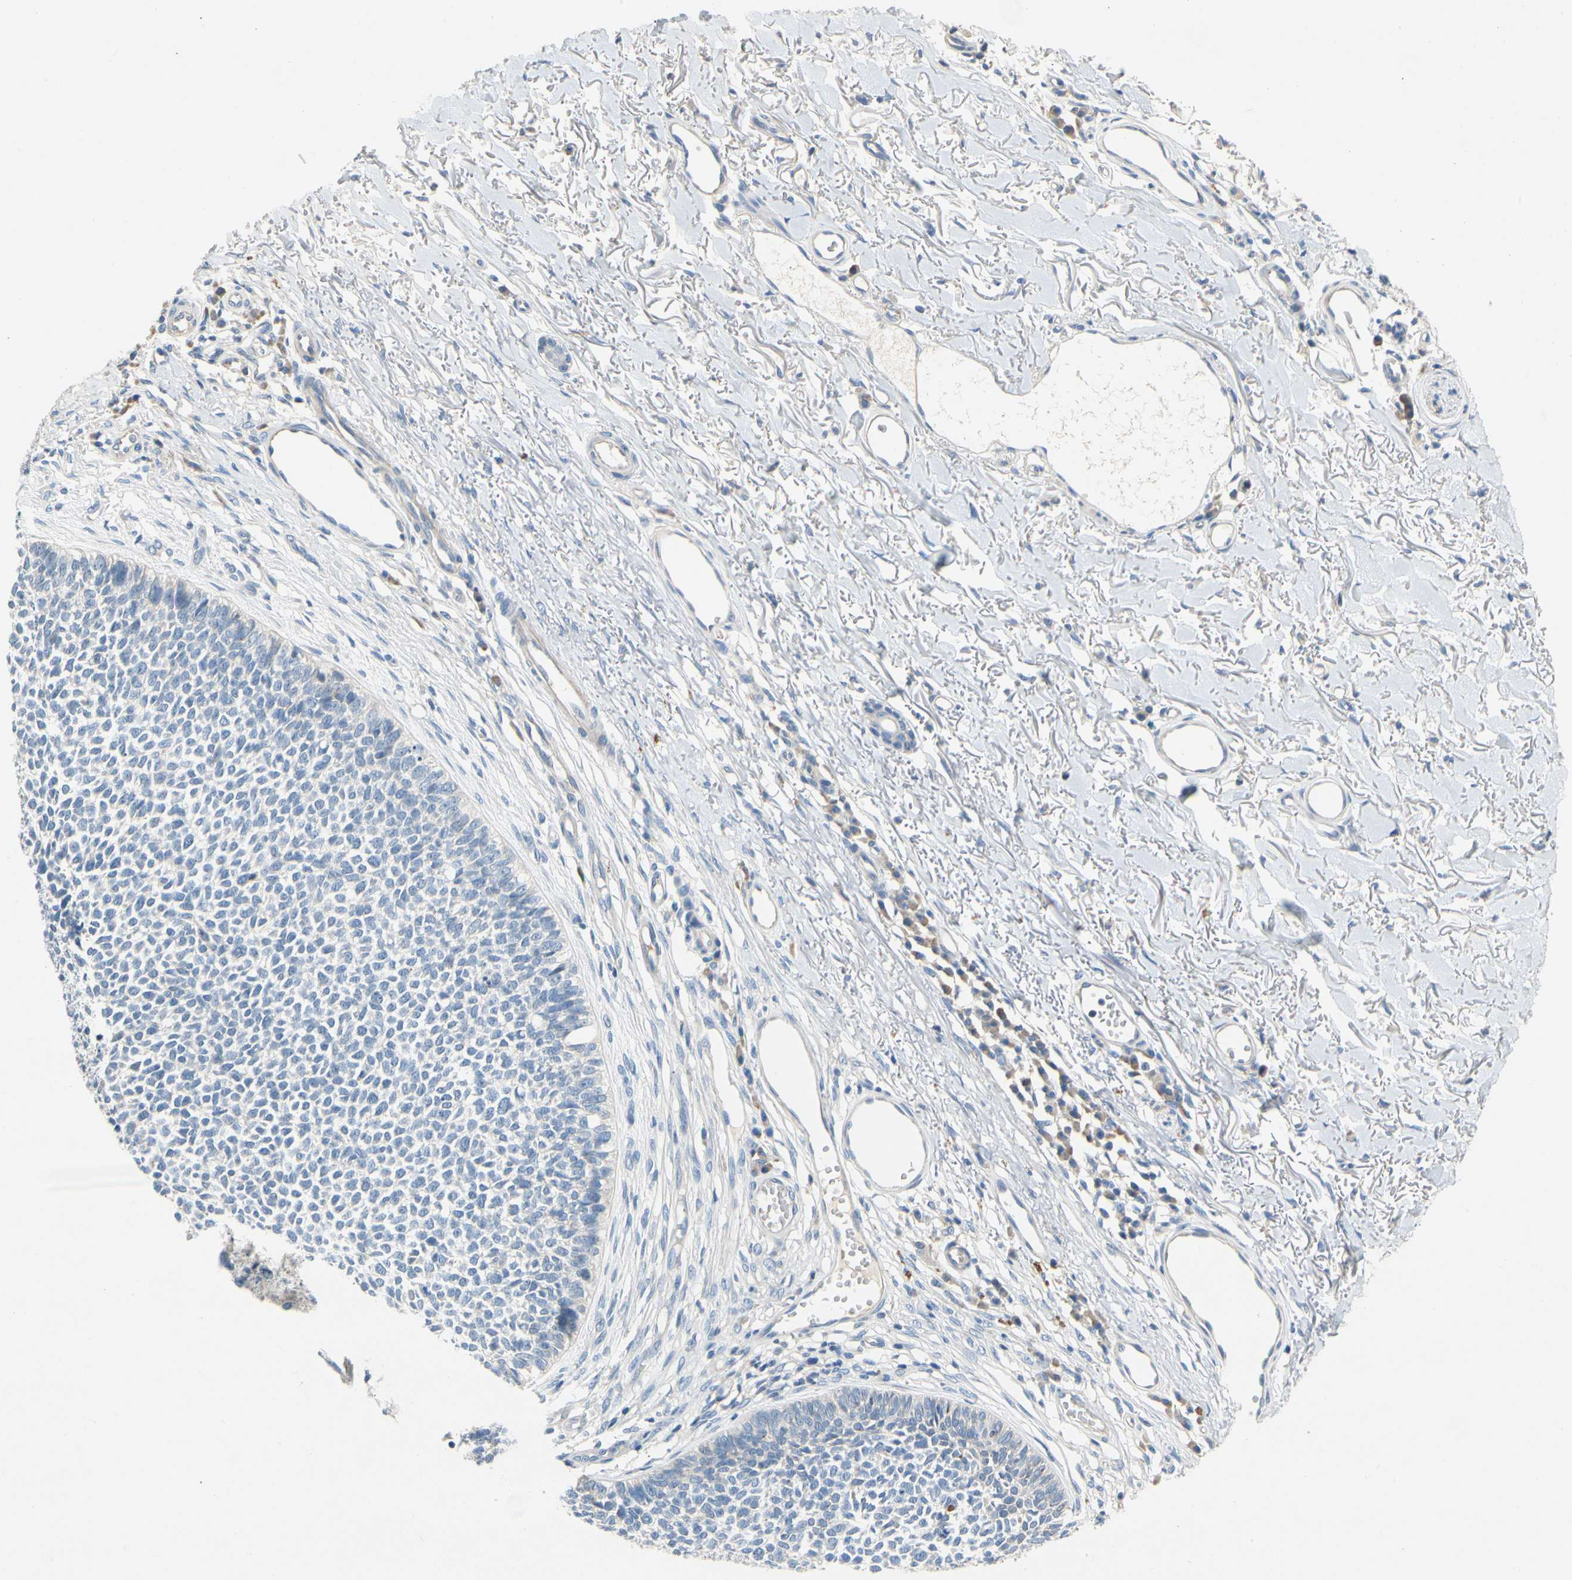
{"staining": {"intensity": "negative", "quantity": "none", "location": "none"}, "tissue": "skin cancer", "cell_type": "Tumor cells", "image_type": "cancer", "snomed": [{"axis": "morphology", "description": "Basal cell carcinoma"}, {"axis": "topography", "description": "Skin"}], "caption": "This is an IHC histopathology image of human skin cancer (basal cell carcinoma). There is no positivity in tumor cells.", "gene": "CCM2L", "patient": {"sex": "female", "age": 84}}